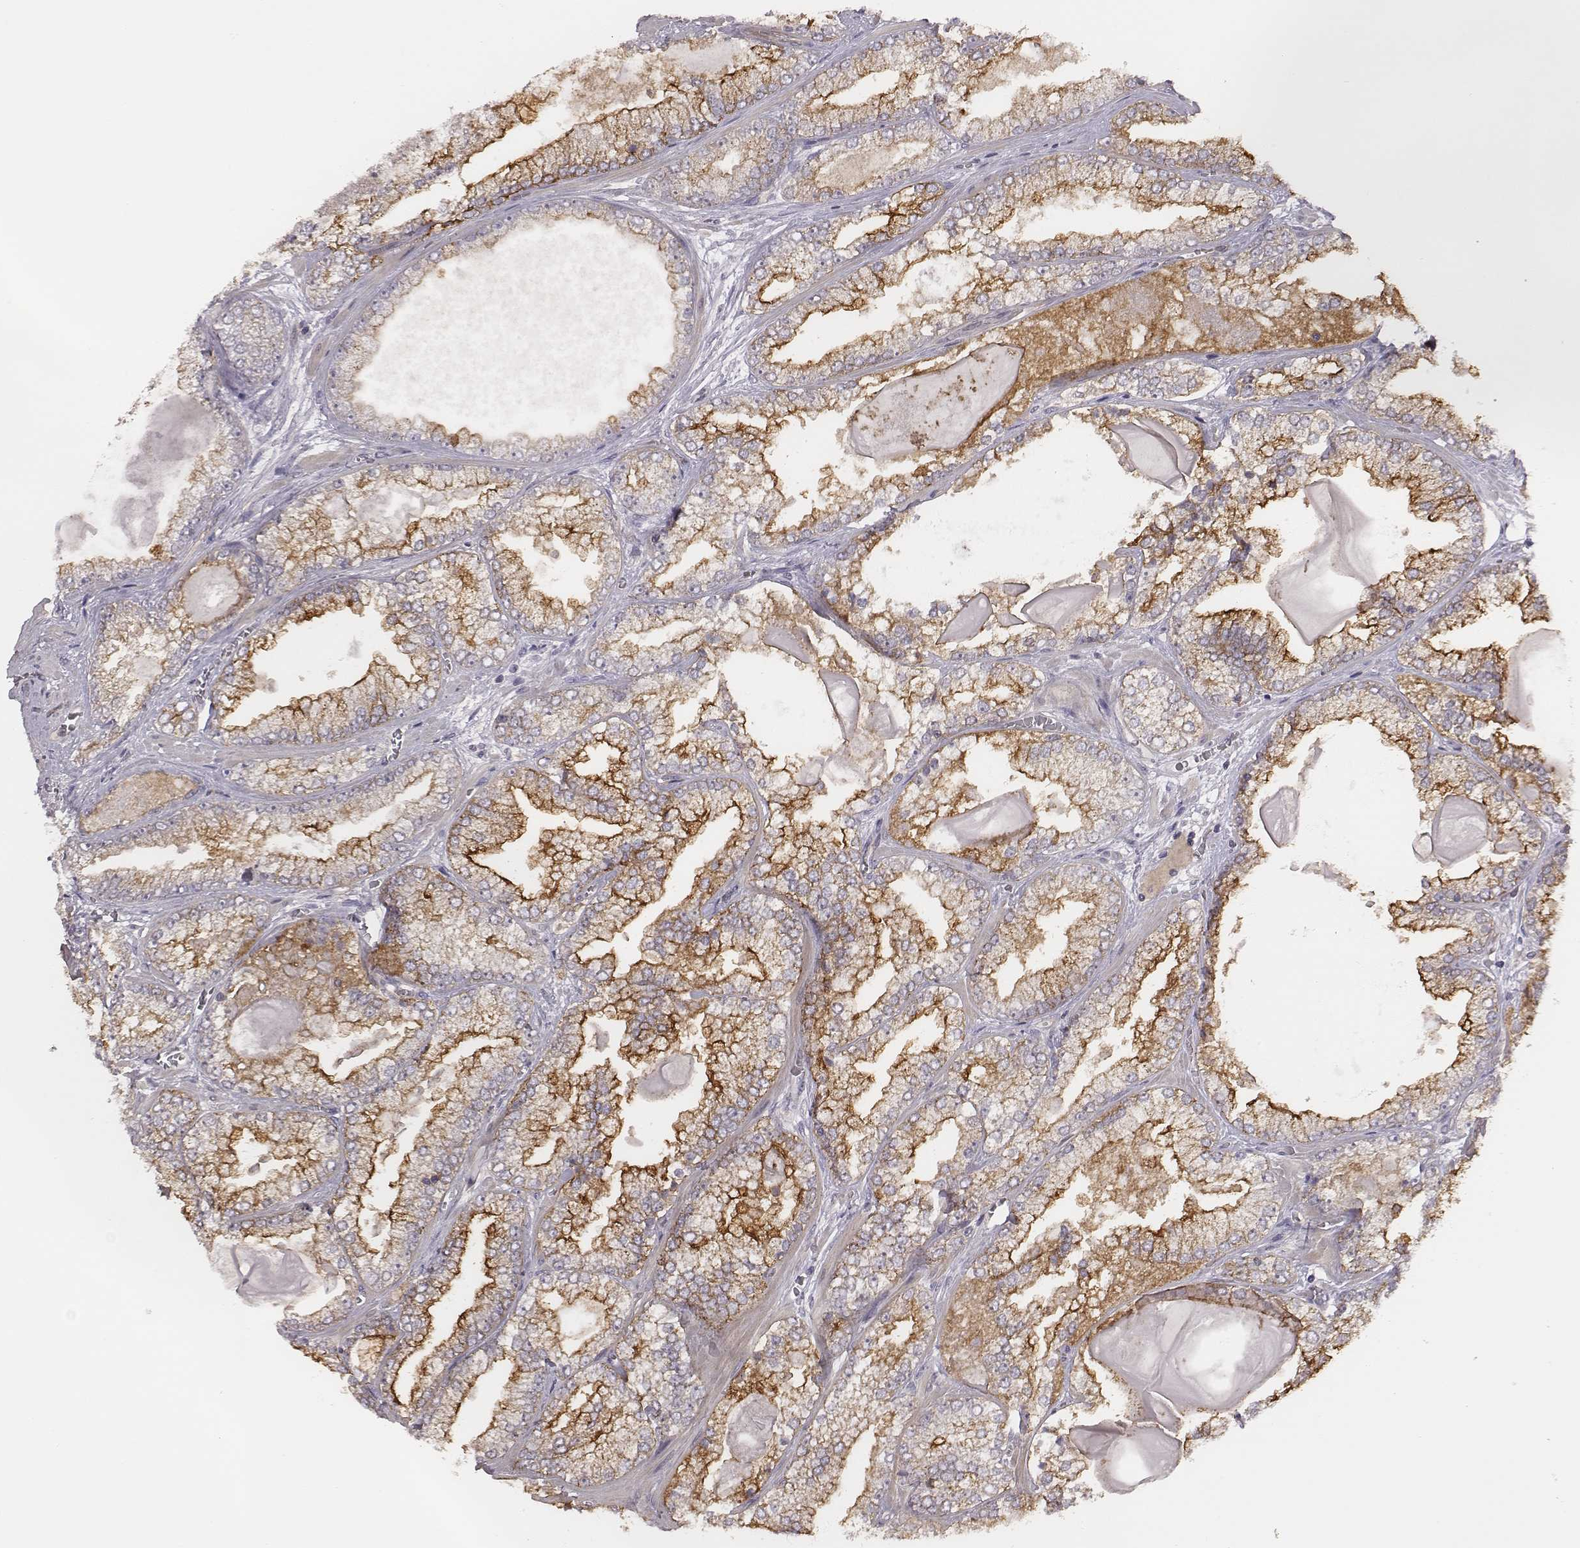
{"staining": {"intensity": "moderate", "quantity": "25%-75%", "location": "cytoplasmic/membranous"}, "tissue": "prostate cancer", "cell_type": "Tumor cells", "image_type": "cancer", "snomed": [{"axis": "morphology", "description": "Adenocarcinoma, Low grade"}, {"axis": "topography", "description": "Prostate"}], "caption": "A brown stain labels moderate cytoplasmic/membranous expression of a protein in human prostate adenocarcinoma (low-grade) tumor cells. Nuclei are stained in blue.", "gene": "SCARF1", "patient": {"sex": "male", "age": 57}}